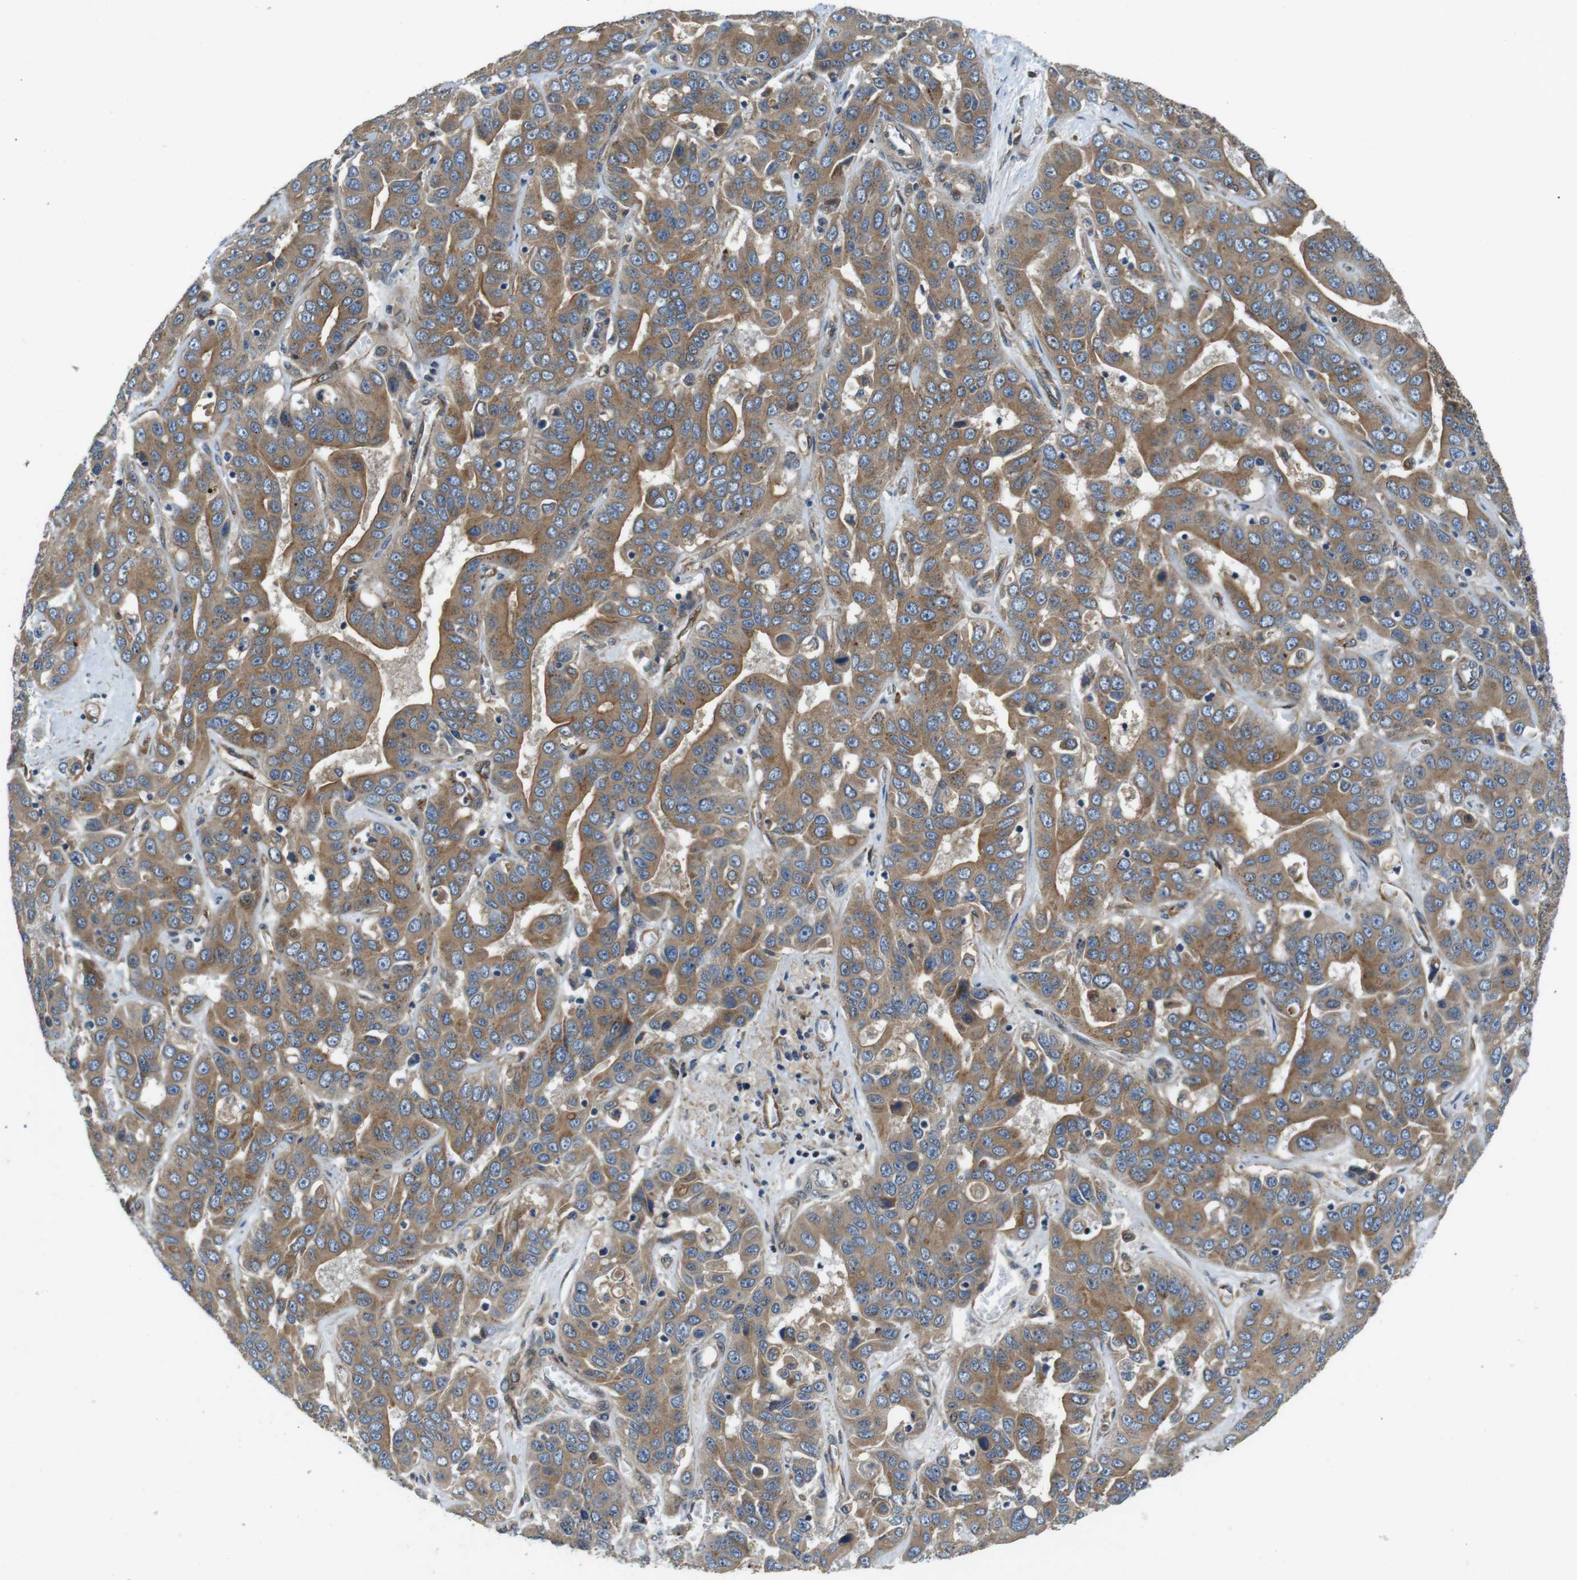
{"staining": {"intensity": "moderate", "quantity": ">75%", "location": "cytoplasmic/membranous"}, "tissue": "liver cancer", "cell_type": "Tumor cells", "image_type": "cancer", "snomed": [{"axis": "morphology", "description": "Cholangiocarcinoma"}, {"axis": "topography", "description": "Liver"}], "caption": "Protein staining demonstrates moderate cytoplasmic/membranous positivity in approximately >75% of tumor cells in liver cancer.", "gene": "PALD1", "patient": {"sex": "female", "age": 52}}